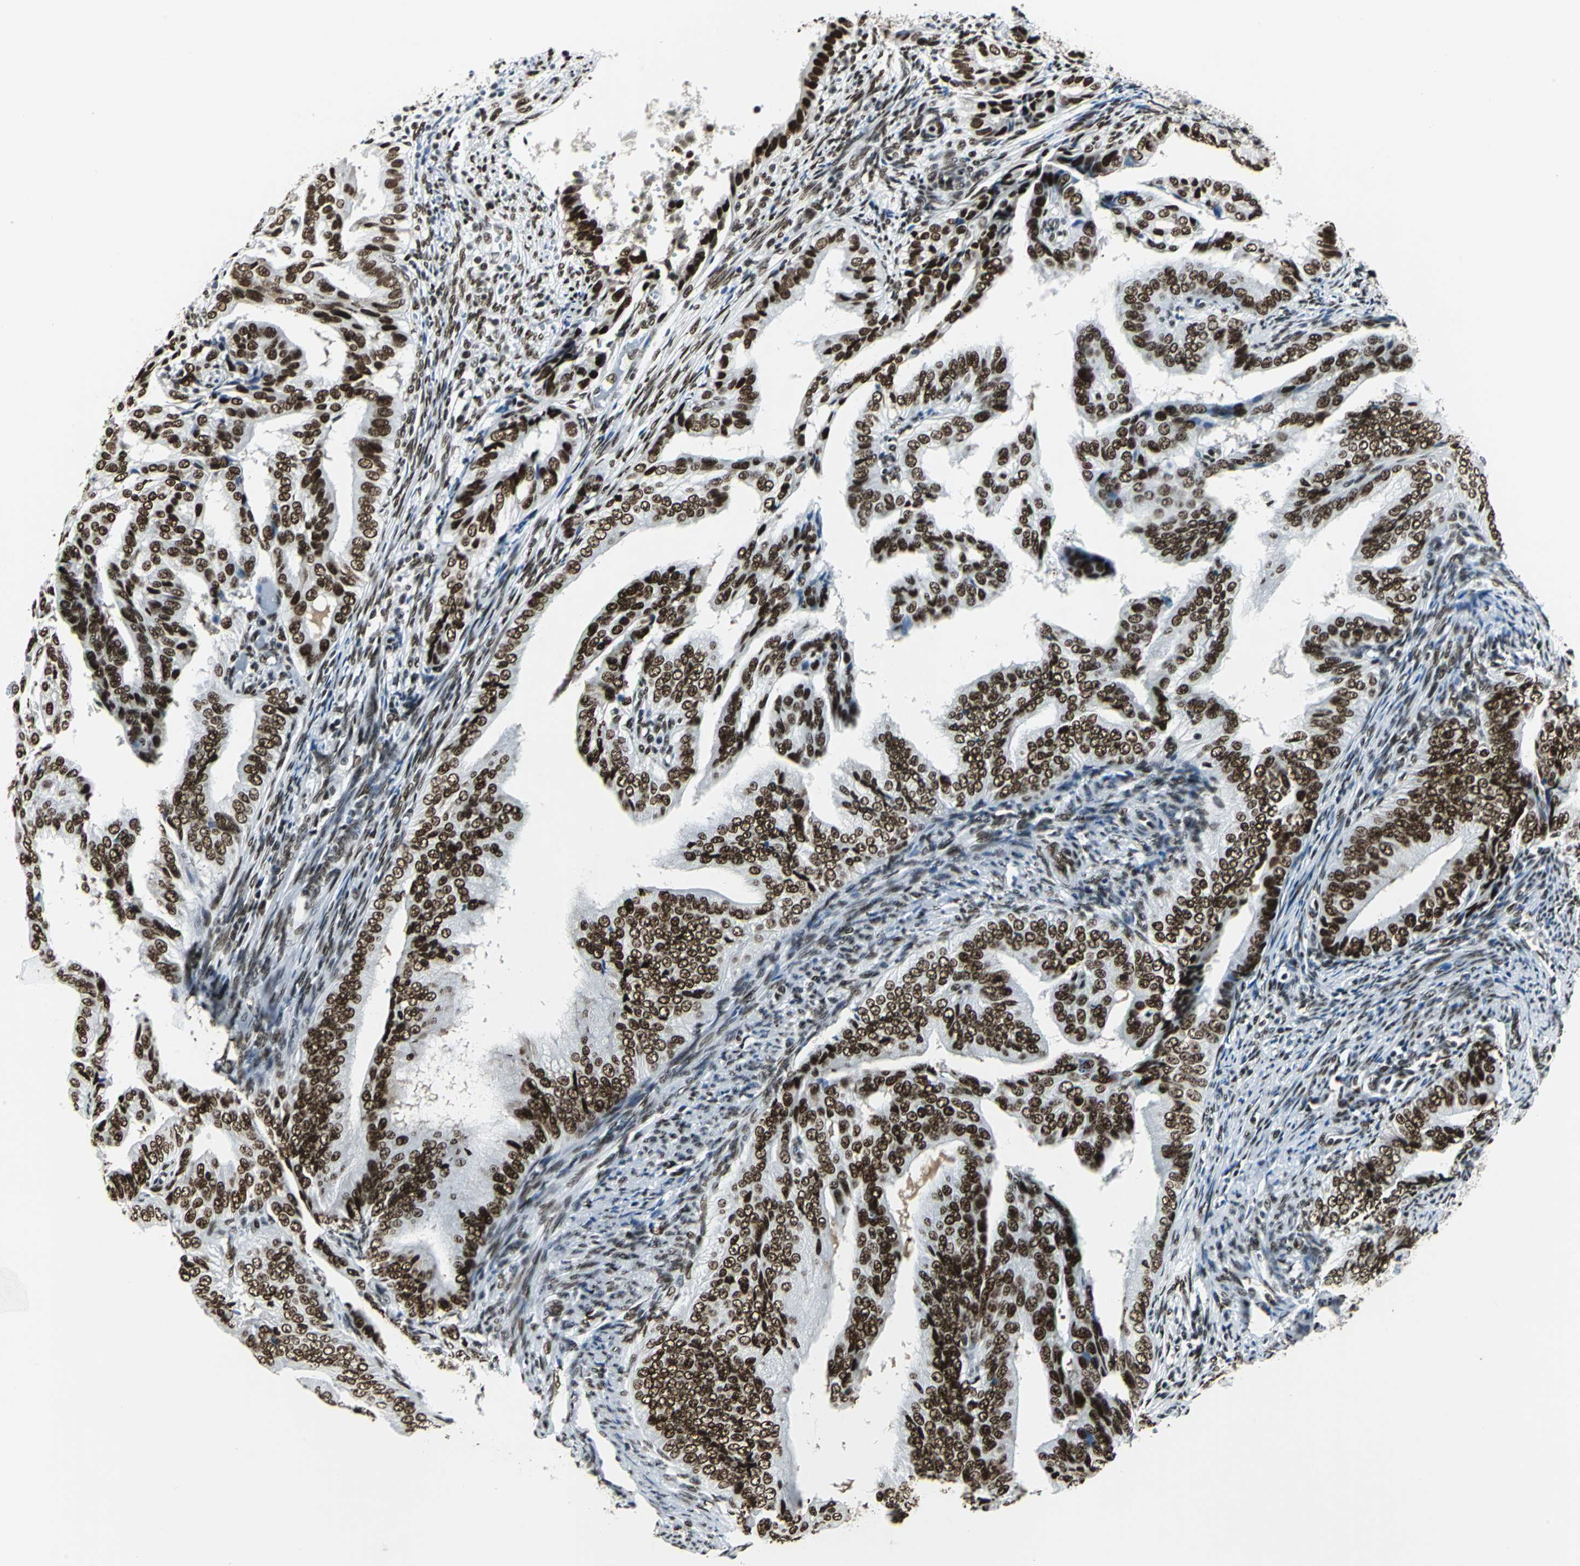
{"staining": {"intensity": "strong", "quantity": ">75%", "location": "nuclear"}, "tissue": "endometrial cancer", "cell_type": "Tumor cells", "image_type": "cancer", "snomed": [{"axis": "morphology", "description": "Adenocarcinoma, NOS"}, {"axis": "topography", "description": "Endometrium"}], "caption": "Strong nuclear staining for a protein is present in about >75% of tumor cells of endometrial cancer using immunohistochemistry.", "gene": "HDAC2", "patient": {"sex": "female", "age": 58}}